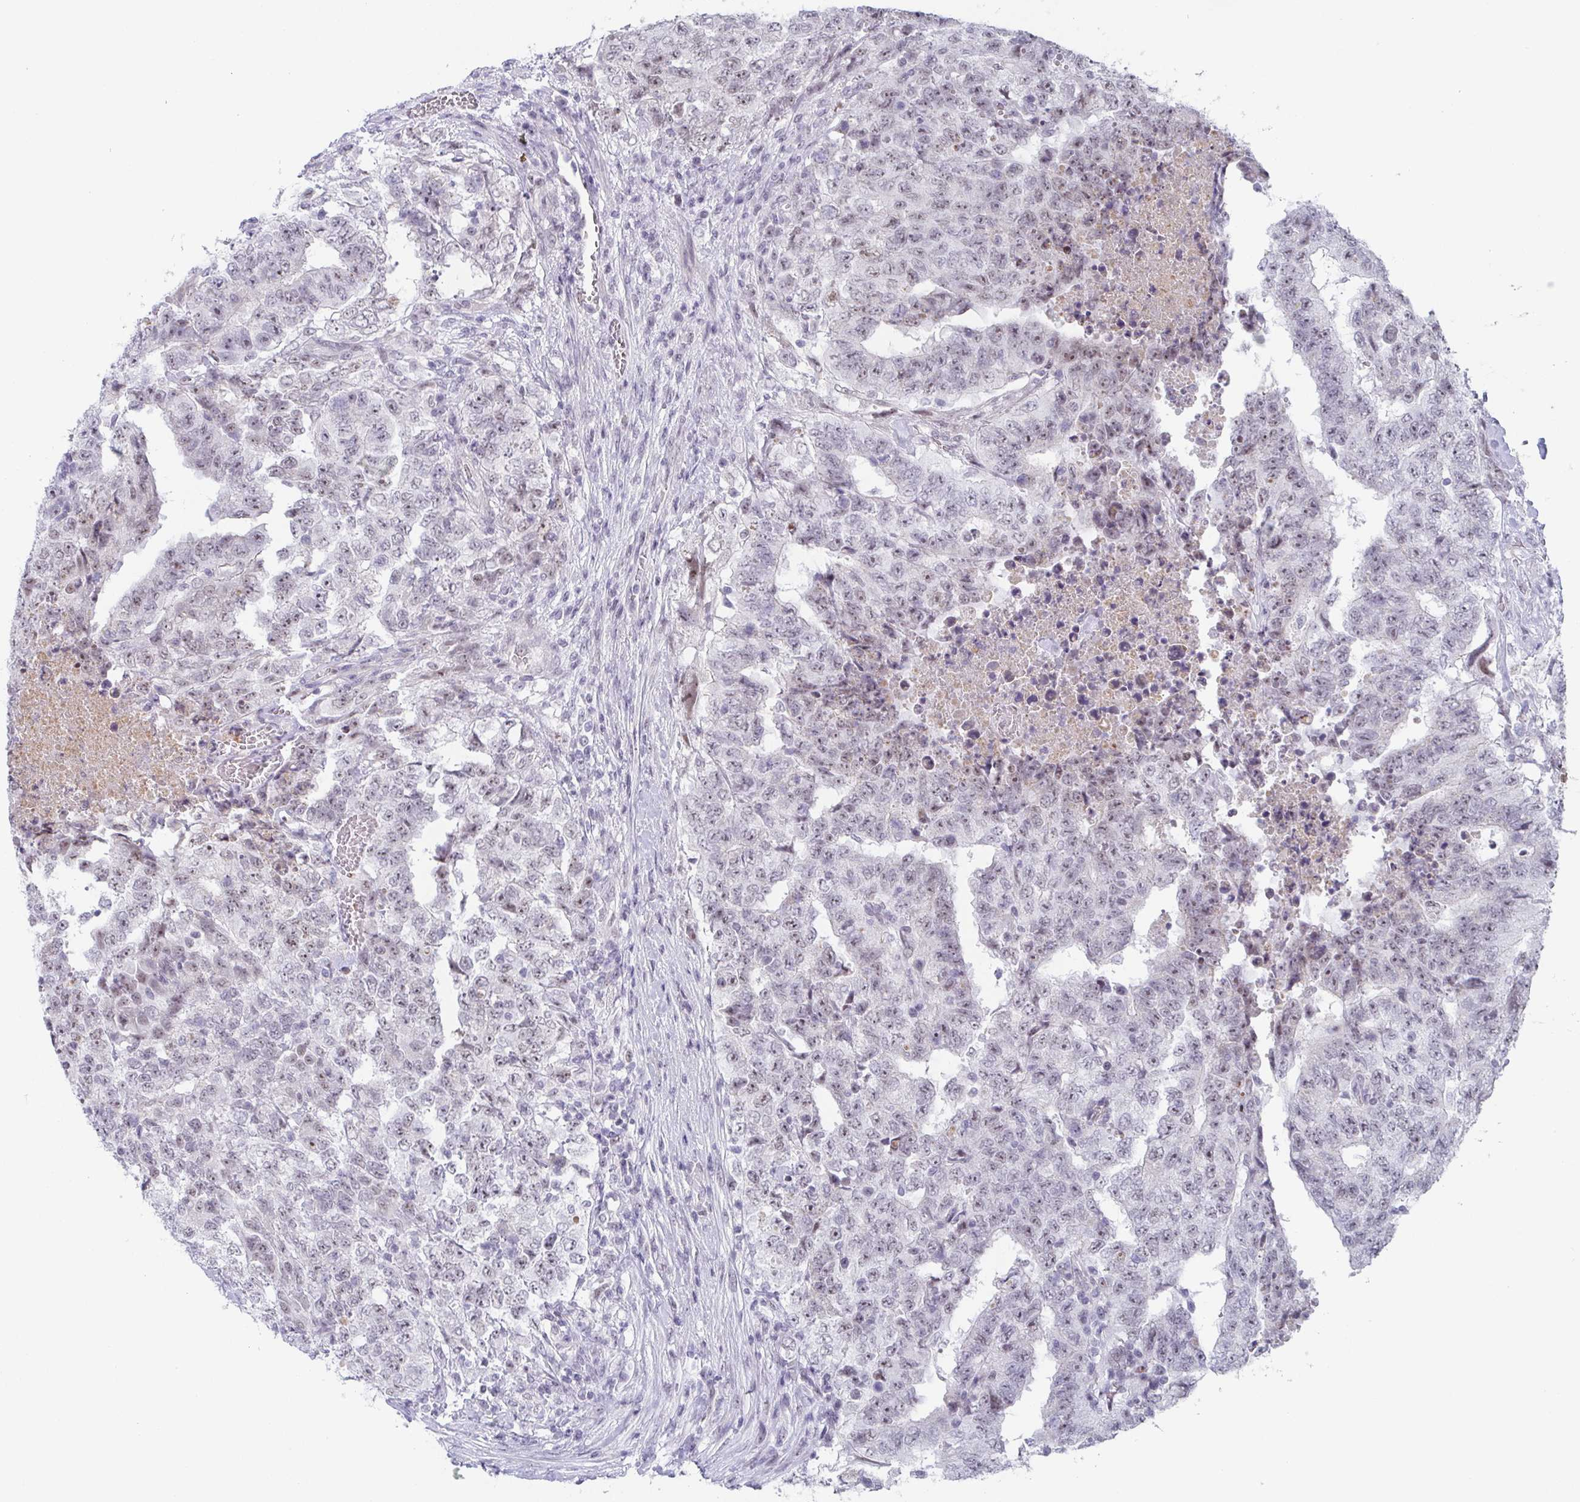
{"staining": {"intensity": "weak", "quantity": "<25%", "location": "nuclear"}, "tissue": "testis cancer", "cell_type": "Tumor cells", "image_type": "cancer", "snomed": [{"axis": "morphology", "description": "Carcinoma, Embryonal, NOS"}, {"axis": "topography", "description": "Testis"}], "caption": "Human testis embryonal carcinoma stained for a protein using immunohistochemistry (IHC) reveals no staining in tumor cells.", "gene": "EXOSC7", "patient": {"sex": "male", "age": 24}}